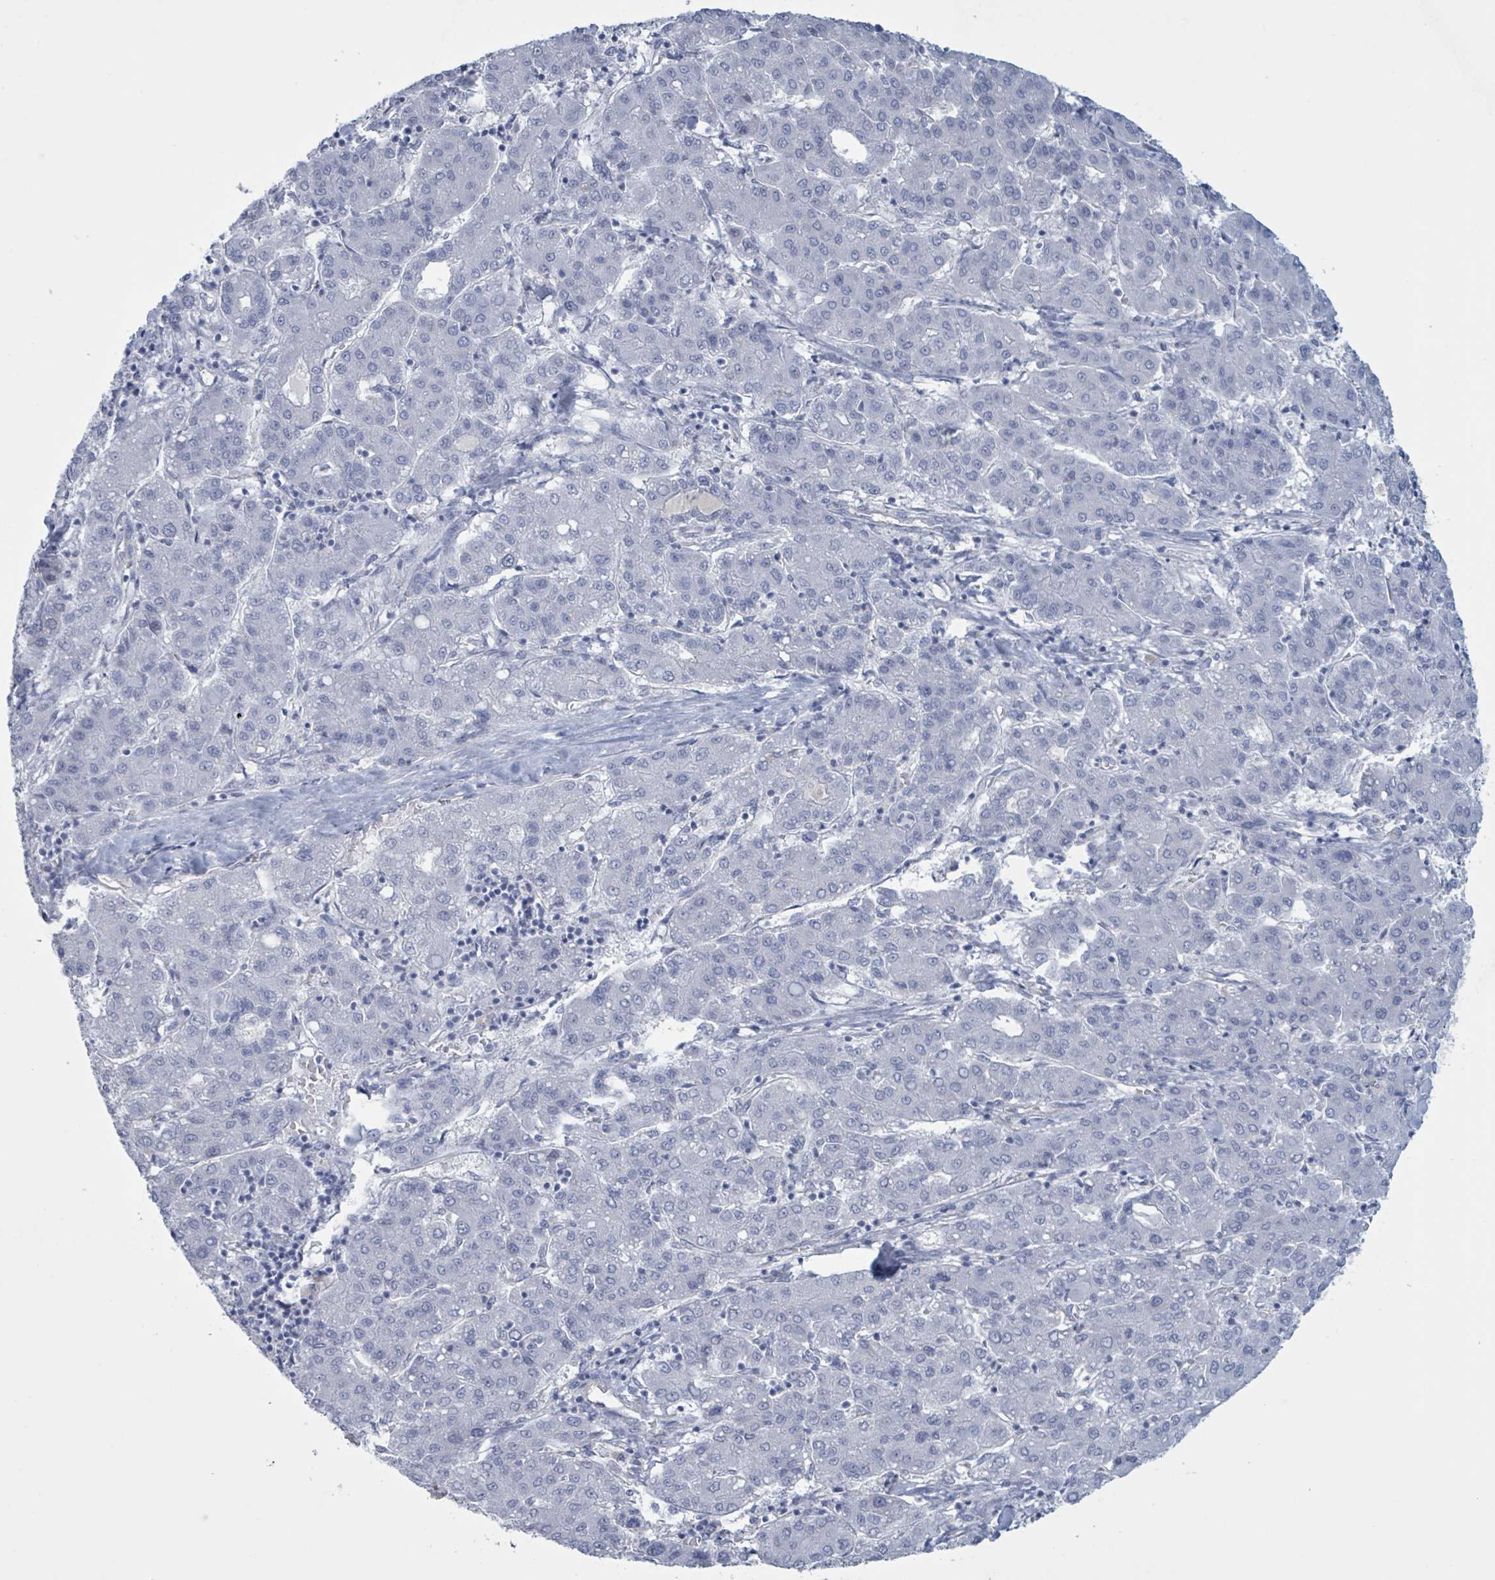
{"staining": {"intensity": "negative", "quantity": "none", "location": "none"}, "tissue": "liver cancer", "cell_type": "Tumor cells", "image_type": "cancer", "snomed": [{"axis": "morphology", "description": "Carcinoma, Hepatocellular, NOS"}, {"axis": "topography", "description": "Liver"}], "caption": "High power microscopy photomicrograph of an immunohistochemistry (IHC) micrograph of hepatocellular carcinoma (liver), revealing no significant positivity in tumor cells. (IHC, brightfield microscopy, high magnification).", "gene": "CT45A5", "patient": {"sex": "male", "age": 65}}